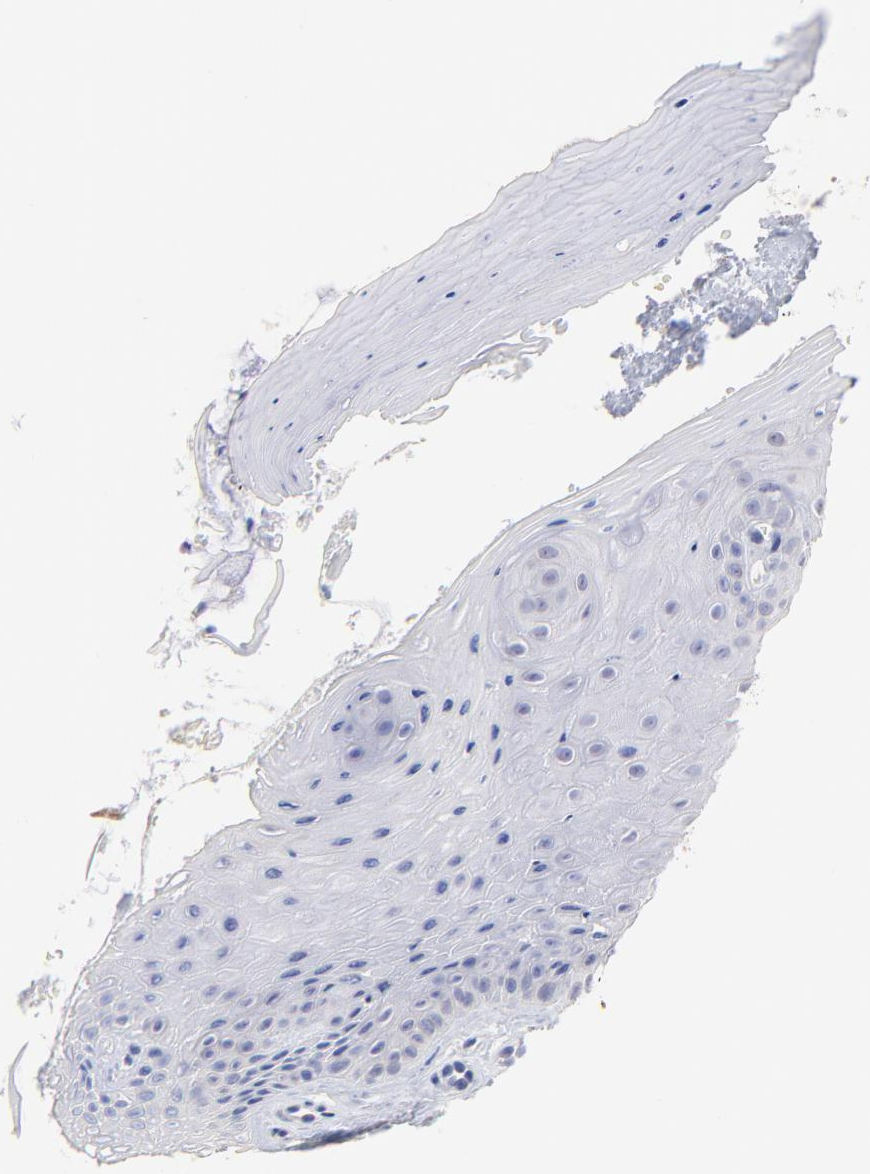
{"staining": {"intensity": "strong", "quantity": "<25%", "location": "cytoplasmic/membranous"}, "tissue": "cervix", "cell_type": "Glandular cells", "image_type": "normal", "snomed": [{"axis": "morphology", "description": "Normal tissue, NOS"}, {"axis": "topography", "description": "Cervix"}], "caption": "Cervix was stained to show a protein in brown. There is medium levels of strong cytoplasmic/membranous expression in about <25% of glandular cells.", "gene": "CFAP57", "patient": {"sex": "female", "age": 55}}